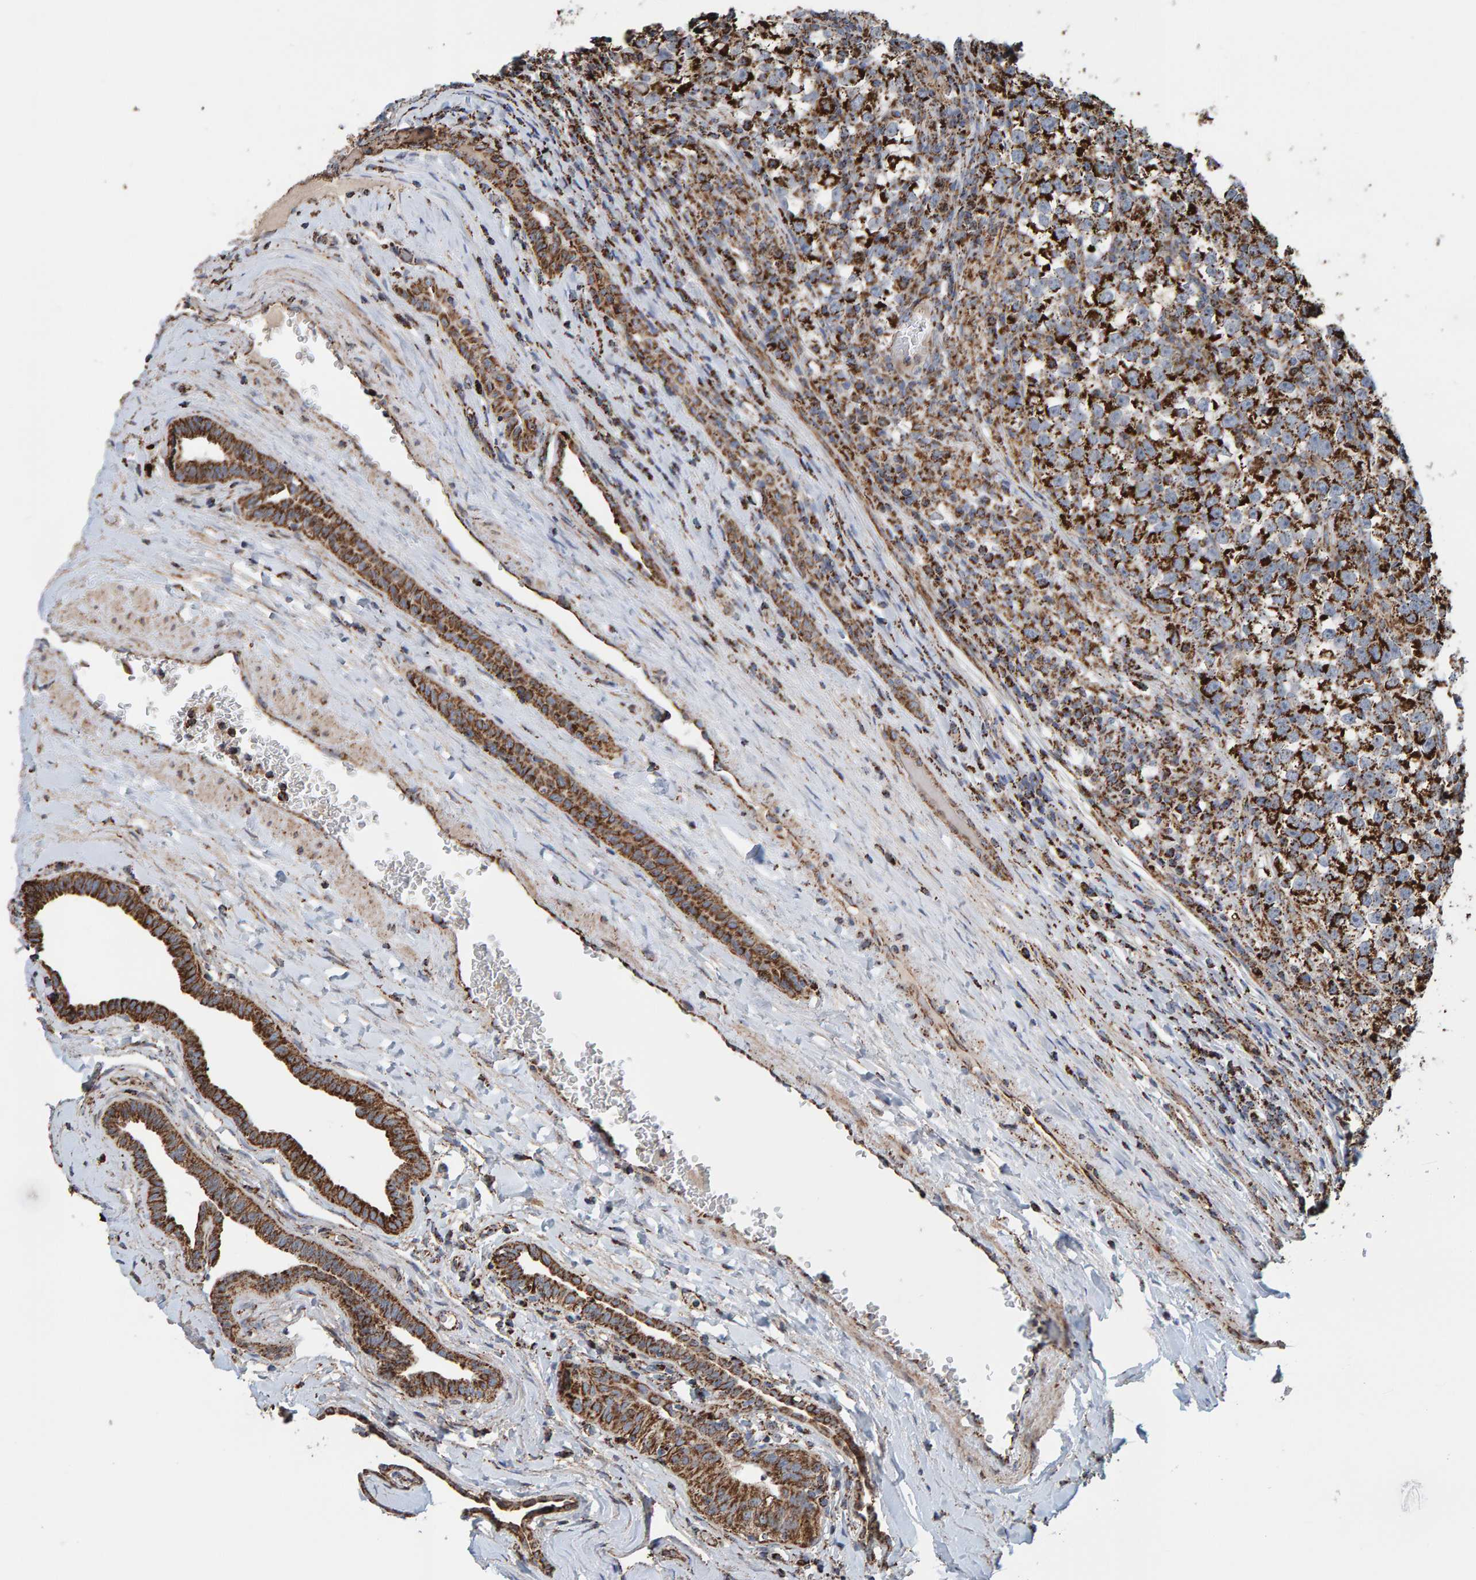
{"staining": {"intensity": "strong", "quantity": ">75%", "location": "cytoplasmic/membranous"}, "tissue": "testis cancer", "cell_type": "Tumor cells", "image_type": "cancer", "snomed": [{"axis": "morphology", "description": "Normal tissue, NOS"}, {"axis": "morphology", "description": "Seminoma, NOS"}, {"axis": "topography", "description": "Testis"}], "caption": "High-magnification brightfield microscopy of seminoma (testis) stained with DAB (brown) and counterstained with hematoxylin (blue). tumor cells exhibit strong cytoplasmic/membranous staining is identified in approximately>75% of cells.", "gene": "MRPL45", "patient": {"sex": "male", "age": 43}}